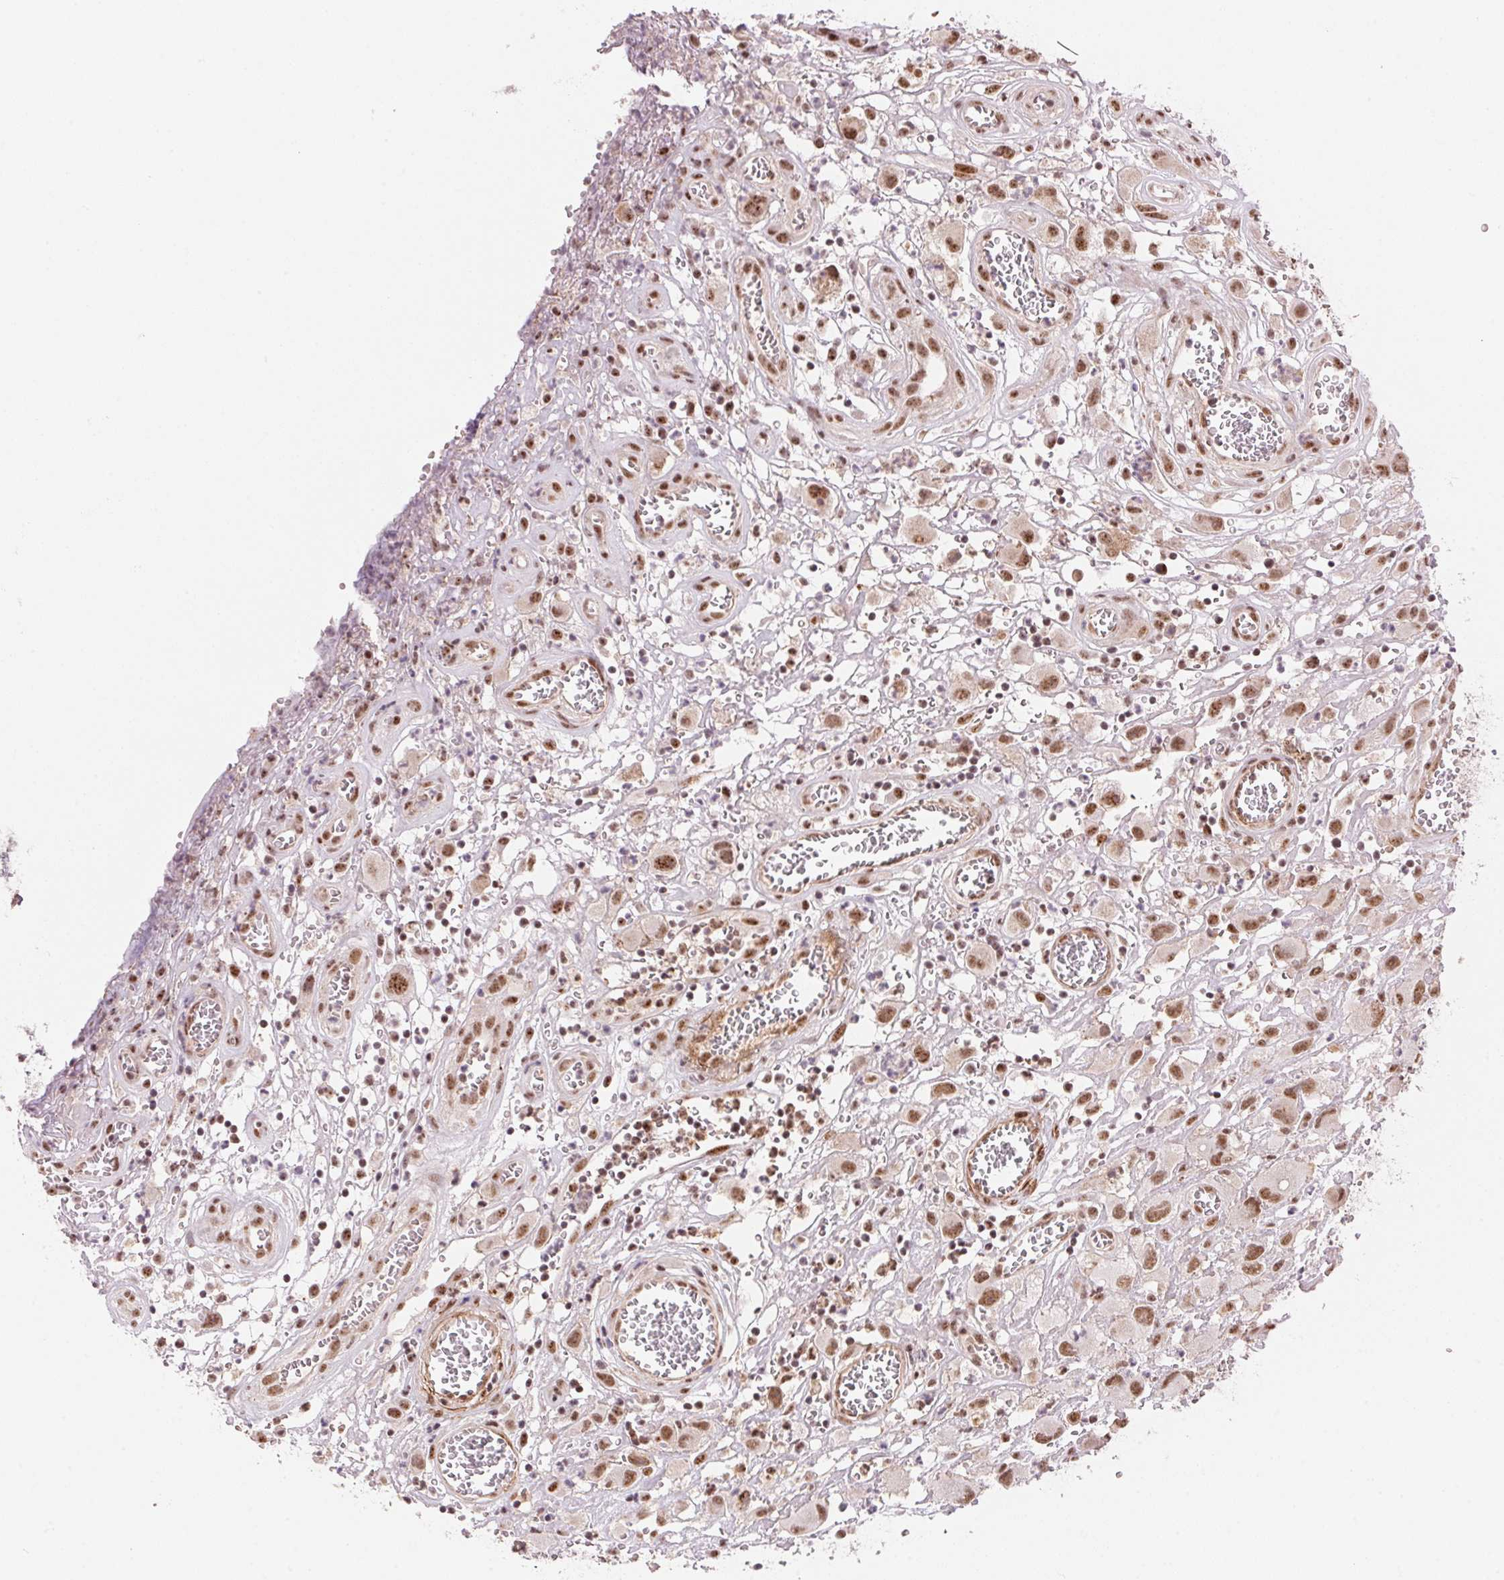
{"staining": {"intensity": "moderate", "quantity": ">75%", "location": "nuclear"}, "tissue": "head and neck cancer", "cell_type": "Tumor cells", "image_type": "cancer", "snomed": [{"axis": "morphology", "description": "Squamous cell carcinoma, NOS"}, {"axis": "morphology", "description": "Squamous cell carcinoma, metastatic, NOS"}, {"axis": "topography", "description": "Oral tissue"}, {"axis": "topography", "description": "Head-Neck"}], "caption": "Moderate nuclear protein staining is present in about >75% of tumor cells in squamous cell carcinoma (head and neck).", "gene": "HNRNPDL", "patient": {"sex": "female", "age": 85}}